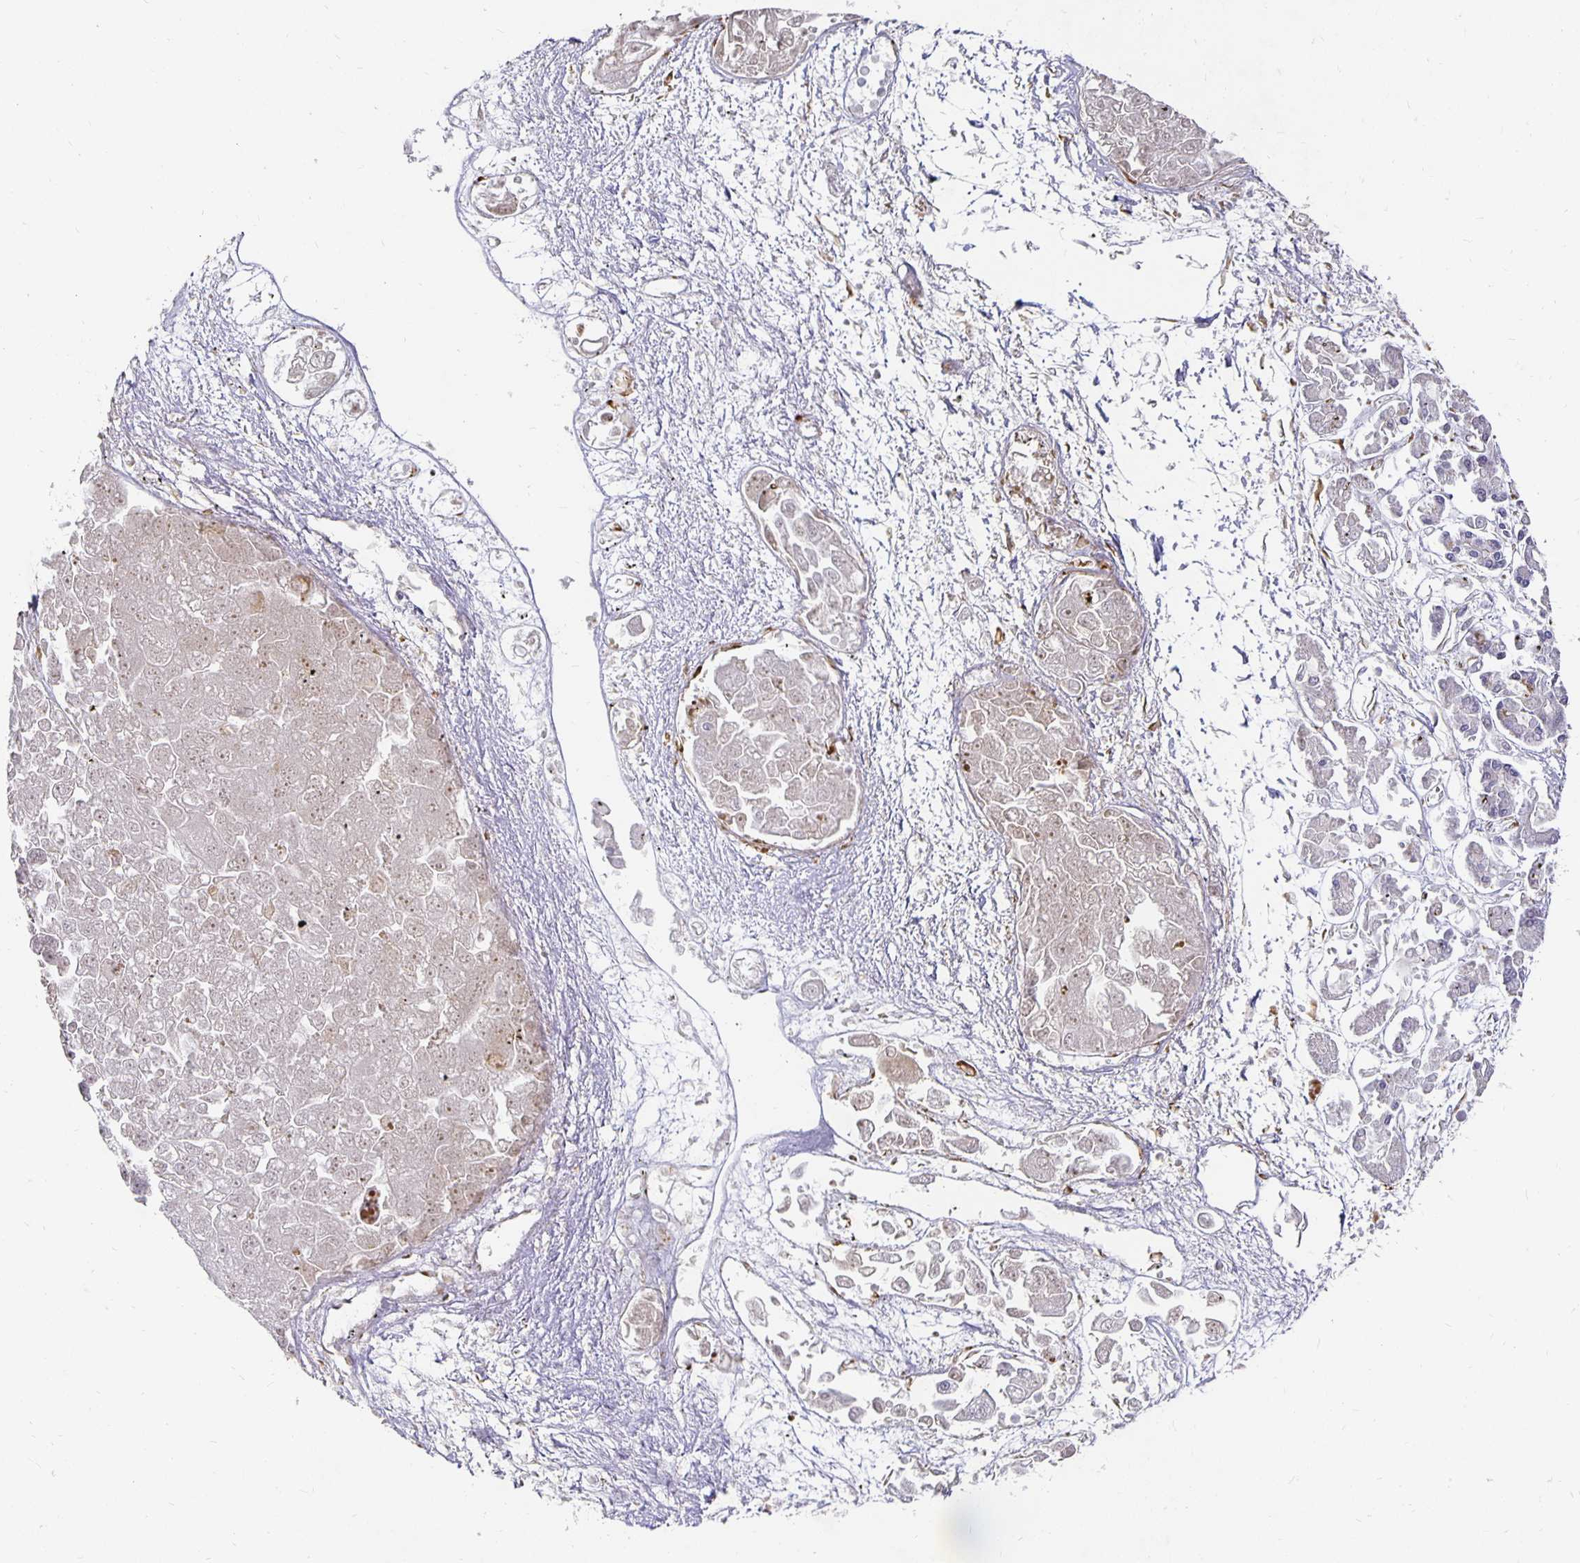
{"staining": {"intensity": "negative", "quantity": "none", "location": "none"}, "tissue": "pancreatic cancer", "cell_type": "Tumor cells", "image_type": "cancer", "snomed": [{"axis": "morphology", "description": "Adenocarcinoma, NOS"}, {"axis": "topography", "description": "Pancreas"}], "caption": "Immunohistochemistry (IHC) photomicrograph of human pancreatic cancer stained for a protein (brown), which shows no staining in tumor cells. The staining was performed using DAB to visualize the protein expression in brown, while the nuclei were stained in blue with hematoxylin (Magnification: 20x).", "gene": "PLOD1", "patient": {"sex": "male", "age": 85}}